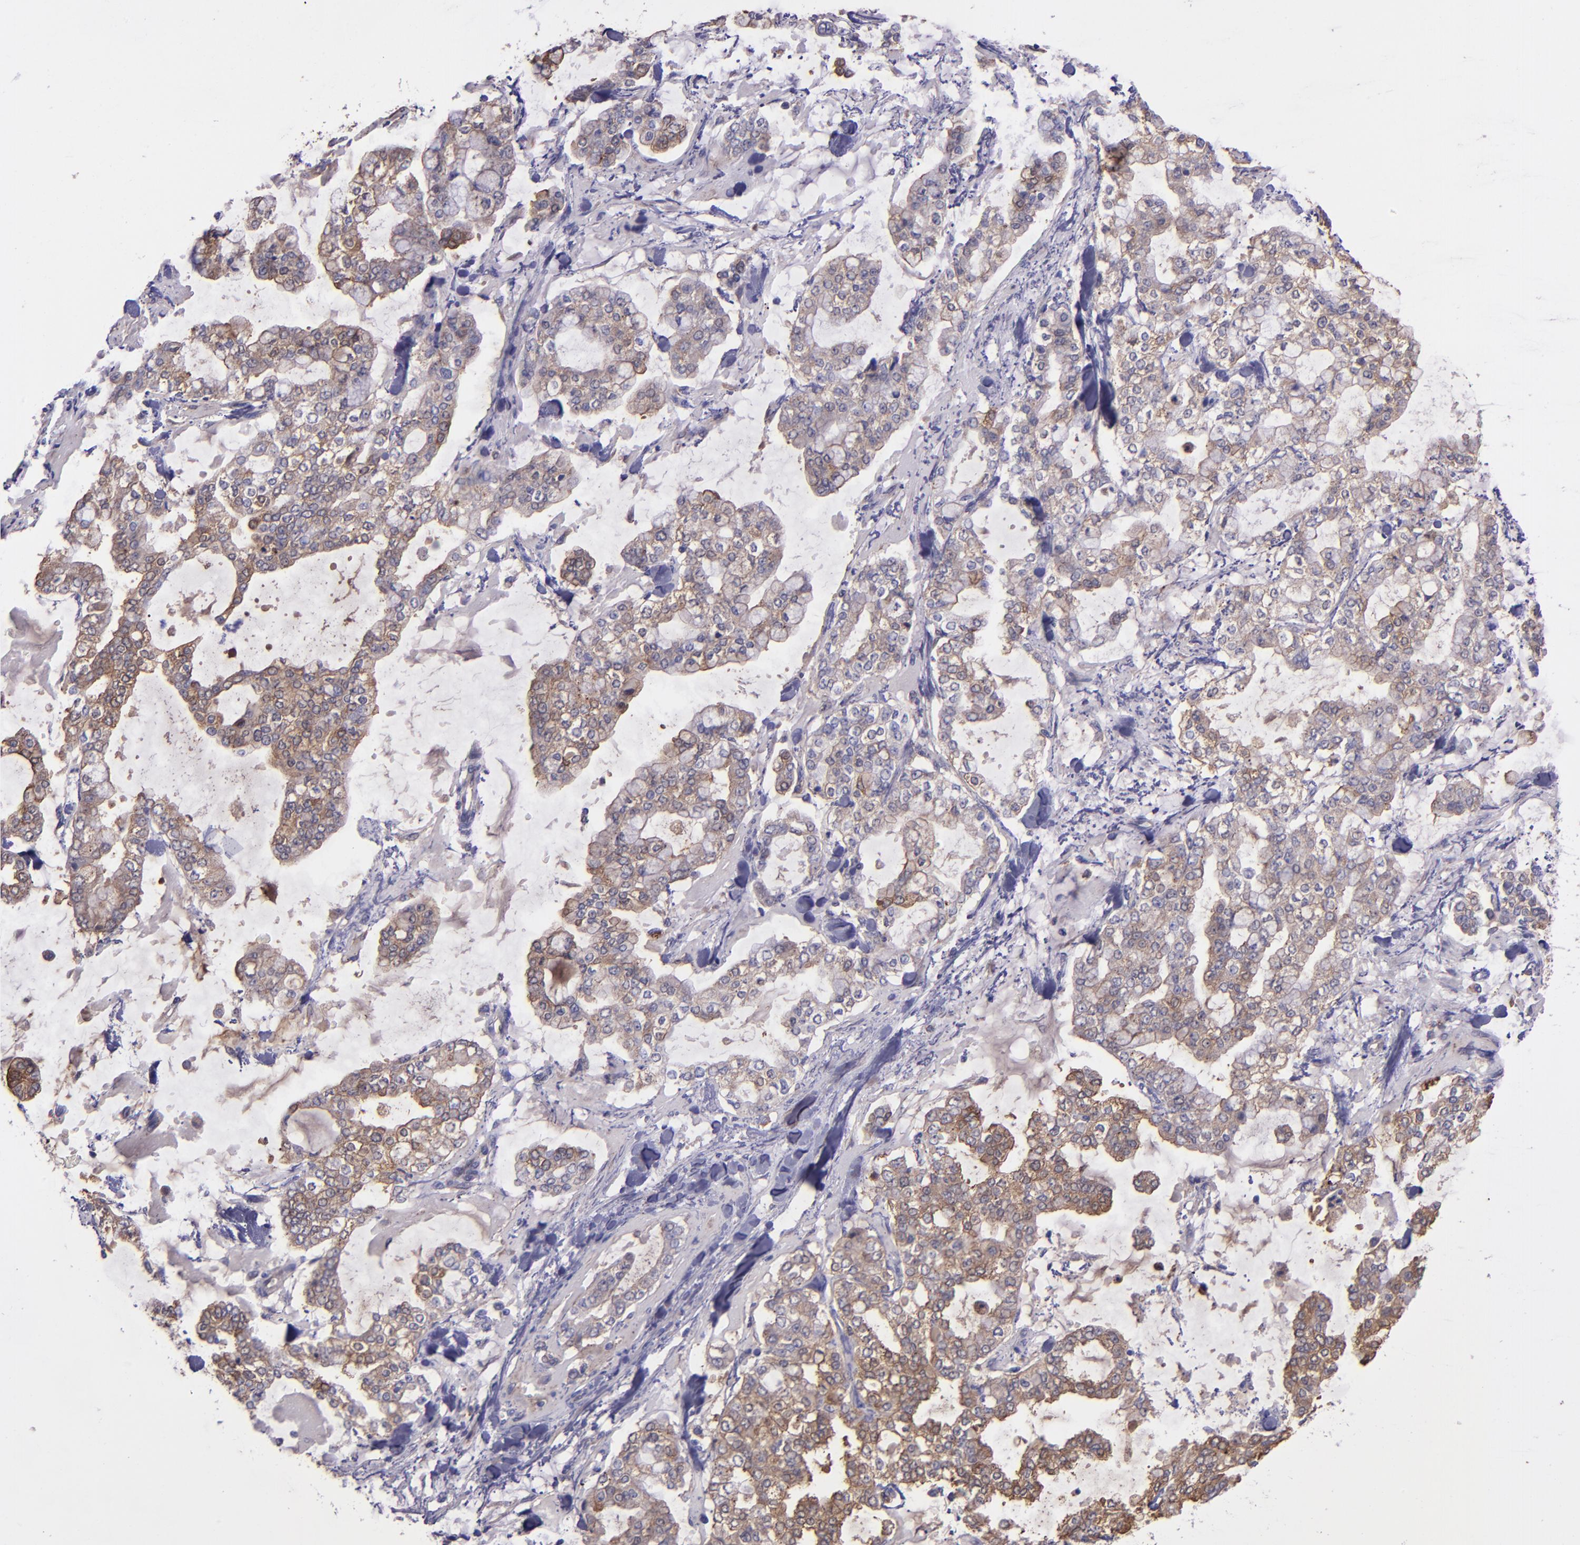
{"staining": {"intensity": "weak", "quantity": ">75%", "location": "cytoplasmic/membranous"}, "tissue": "stomach cancer", "cell_type": "Tumor cells", "image_type": "cancer", "snomed": [{"axis": "morphology", "description": "Normal tissue, NOS"}, {"axis": "morphology", "description": "Adenocarcinoma, NOS"}, {"axis": "topography", "description": "Stomach, upper"}, {"axis": "topography", "description": "Stomach"}], "caption": "A low amount of weak cytoplasmic/membranous positivity is appreciated in approximately >75% of tumor cells in stomach adenocarcinoma tissue.", "gene": "WASHC1", "patient": {"sex": "male", "age": 76}}